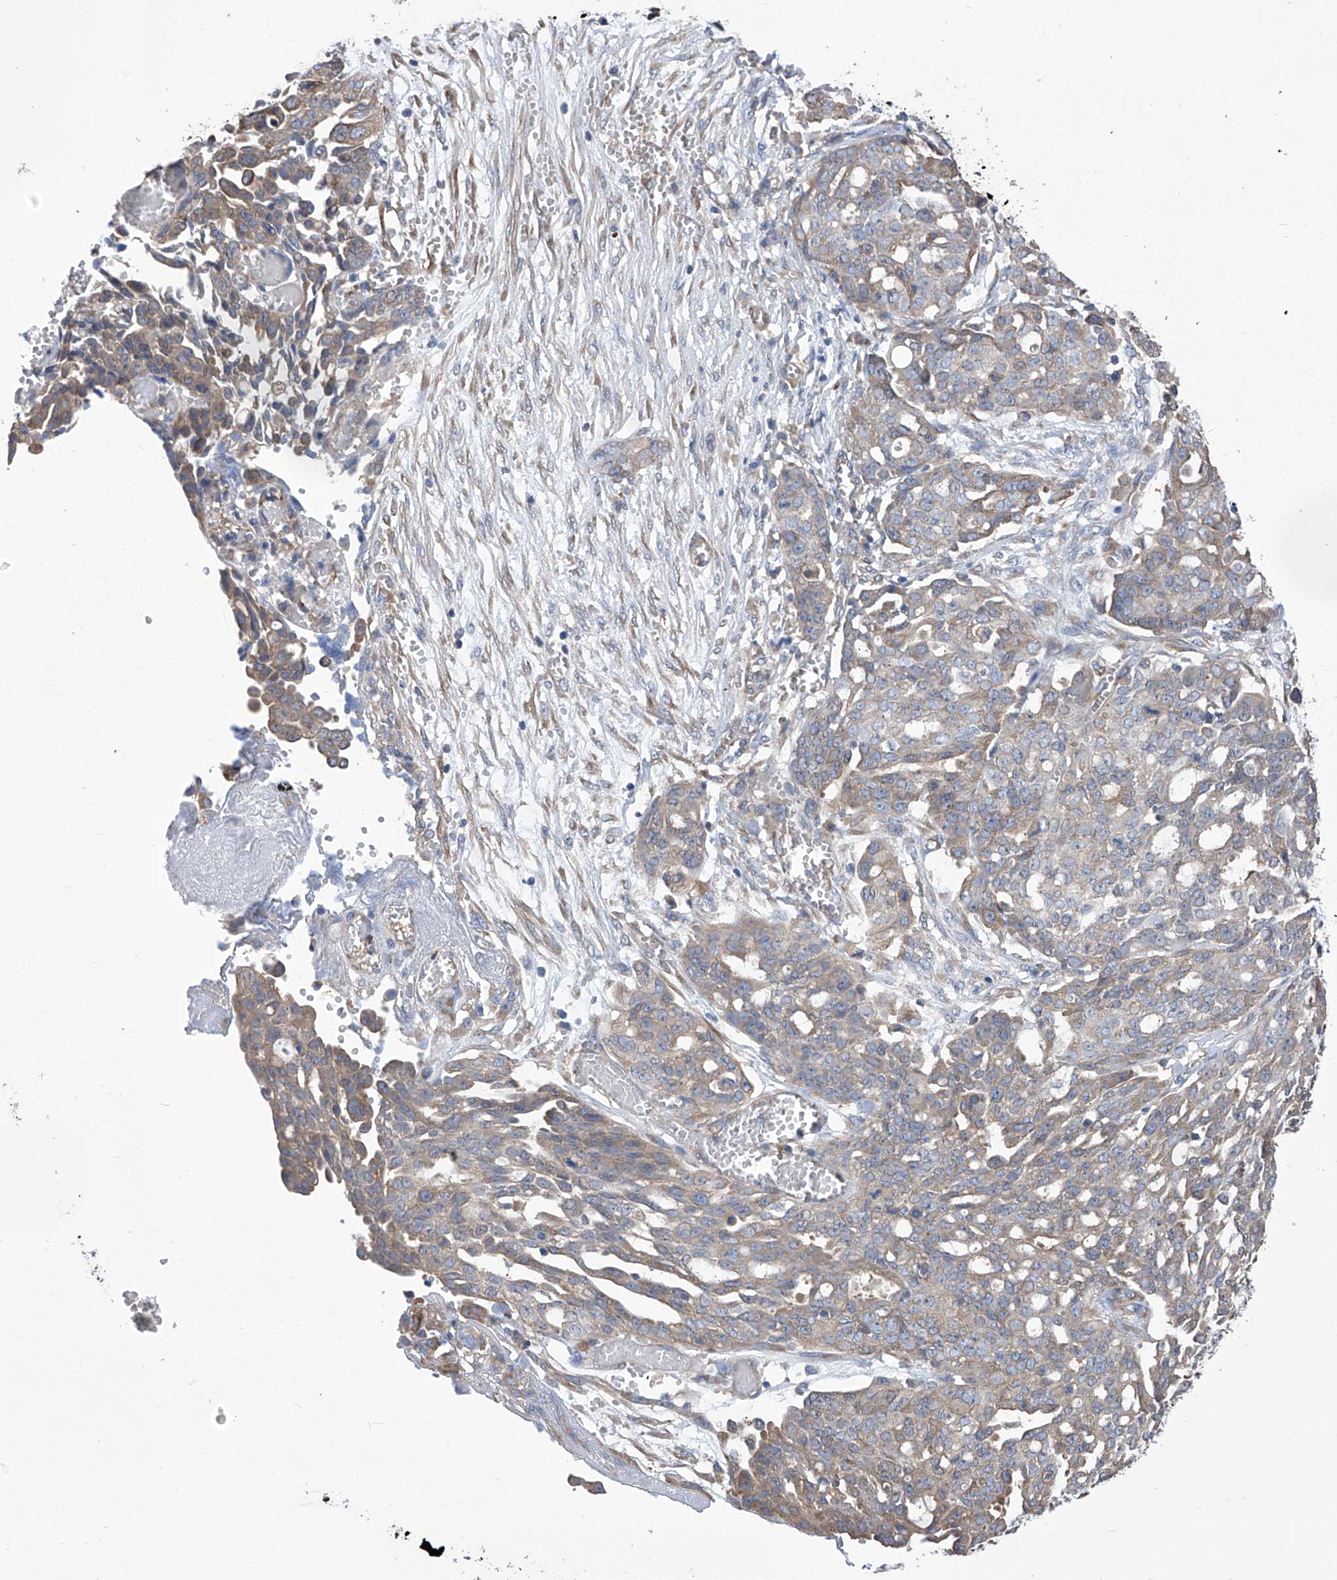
{"staining": {"intensity": "weak", "quantity": "25%-75%", "location": "cytoplasmic/membranous"}, "tissue": "ovarian cancer", "cell_type": "Tumor cells", "image_type": "cancer", "snomed": [{"axis": "morphology", "description": "Cystadenocarcinoma, serous, NOS"}, {"axis": "topography", "description": "Soft tissue"}, {"axis": "topography", "description": "Ovary"}], "caption": "DAB (3,3'-diaminobenzidine) immunohistochemical staining of ovarian serous cystadenocarcinoma exhibits weak cytoplasmic/membranous protein positivity in approximately 25%-75% of tumor cells. (IHC, brightfield microscopy, high magnification).", "gene": "SMS", "patient": {"sex": "female", "age": 57}}